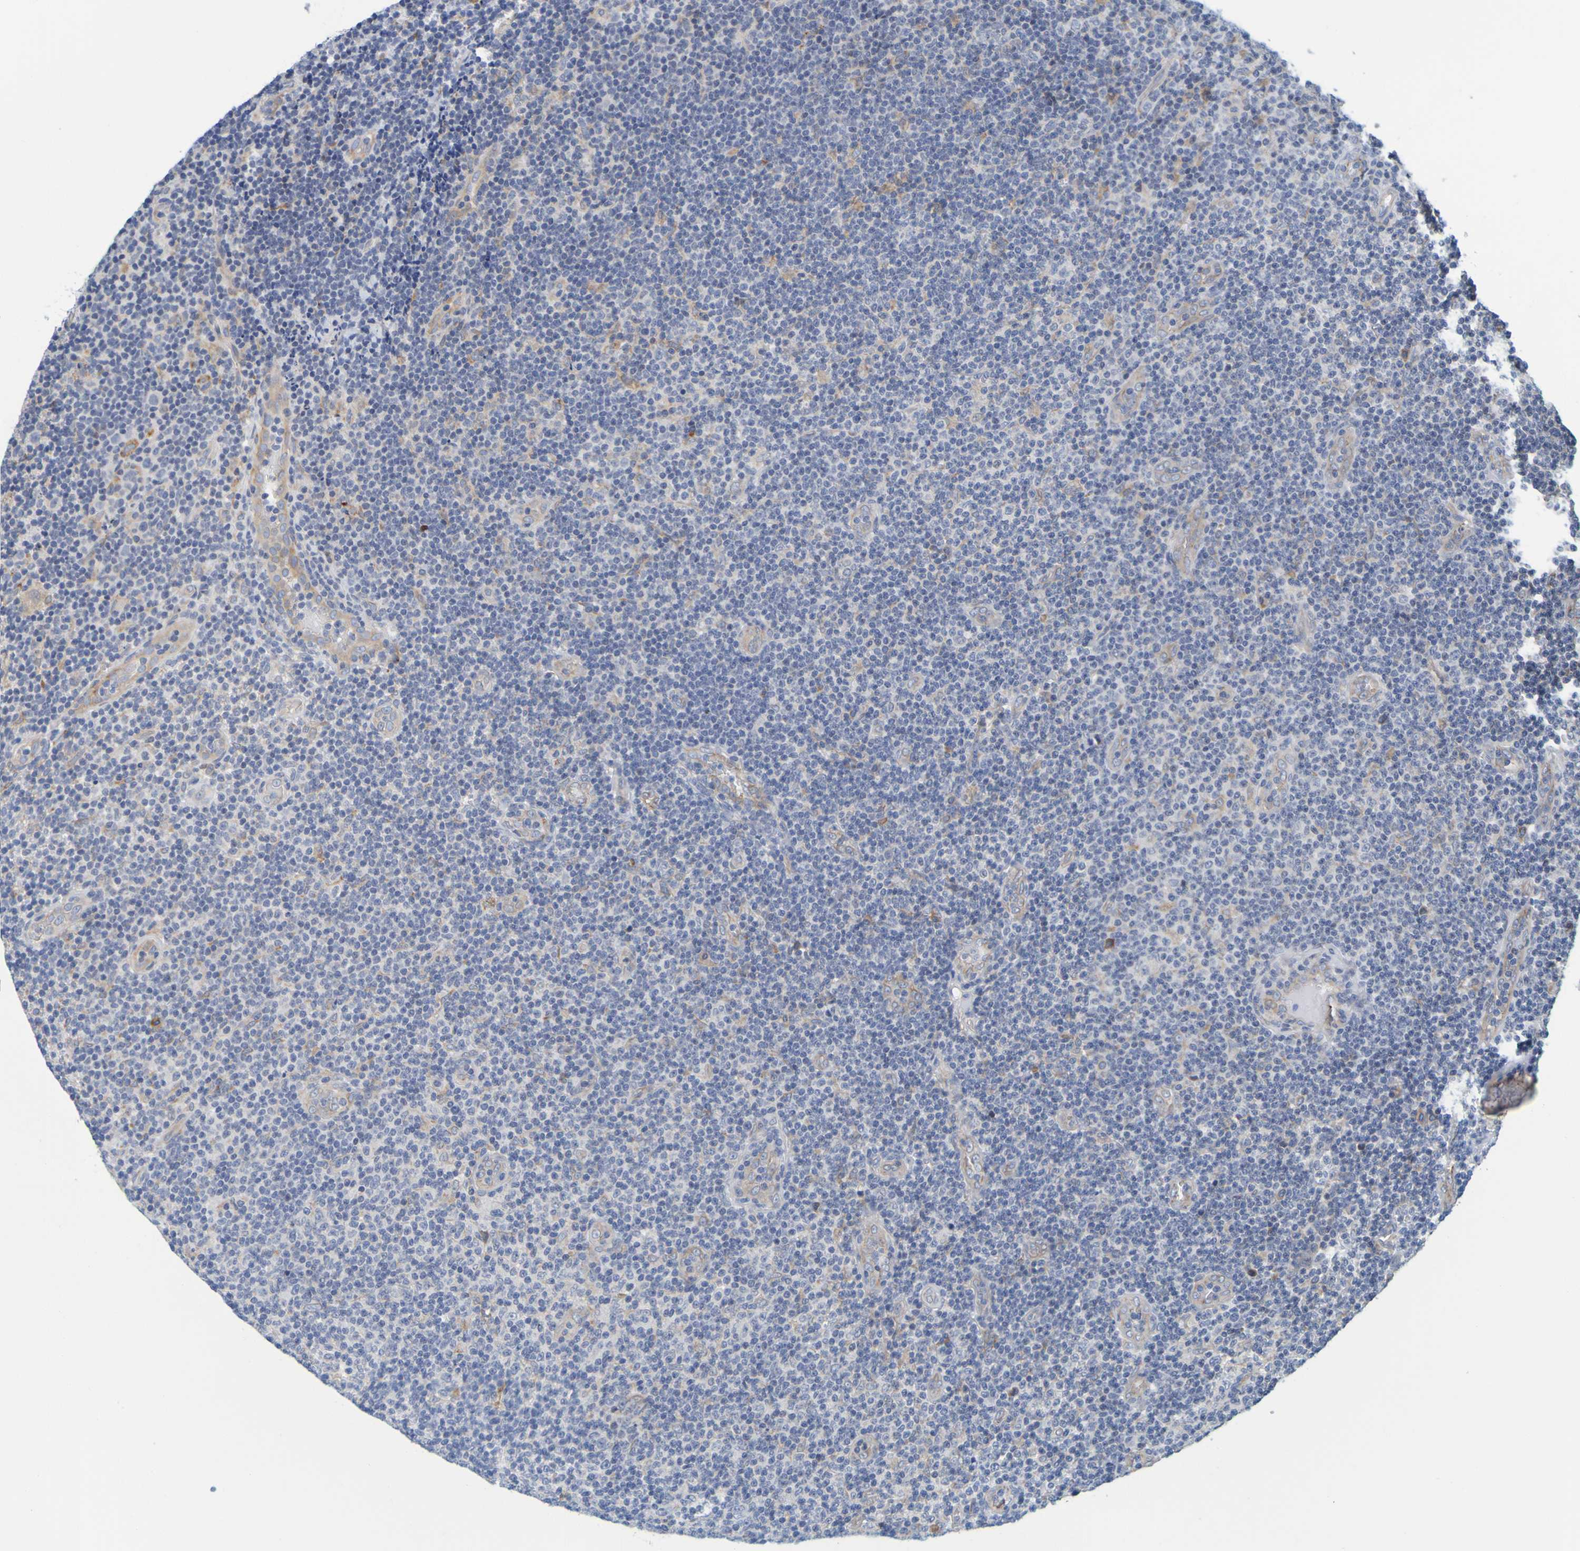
{"staining": {"intensity": "negative", "quantity": "none", "location": "none"}, "tissue": "lymphoma", "cell_type": "Tumor cells", "image_type": "cancer", "snomed": [{"axis": "morphology", "description": "Malignant lymphoma, non-Hodgkin's type, Low grade"}, {"axis": "topography", "description": "Lymph node"}], "caption": "Photomicrograph shows no protein positivity in tumor cells of lymphoma tissue.", "gene": "SIL1", "patient": {"sex": "male", "age": 83}}